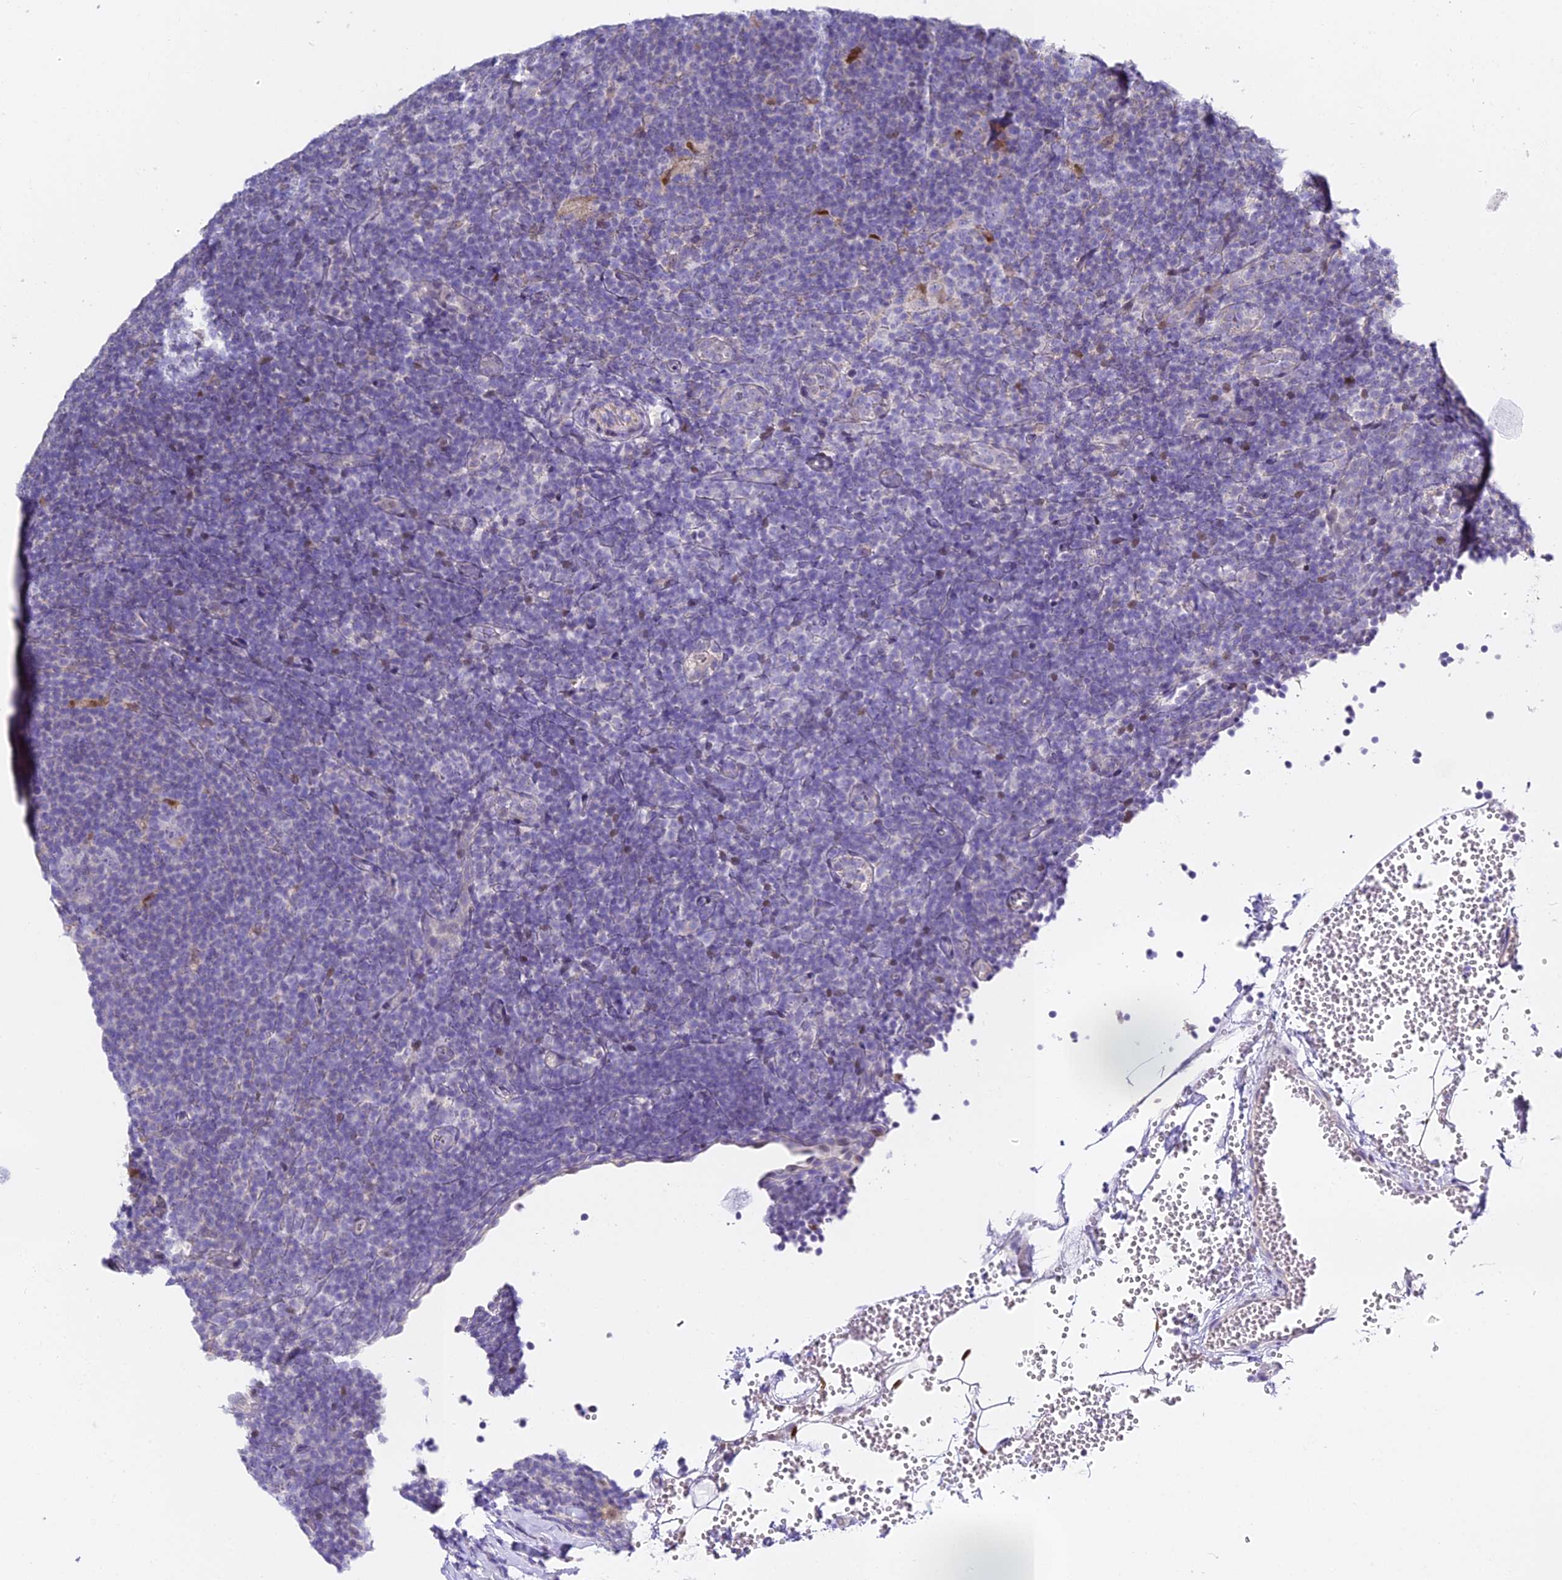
{"staining": {"intensity": "negative", "quantity": "none", "location": "none"}, "tissue": "lymphoma", "cell_type": "Tumor cells", "image_type": "cancer", "snomed": [{"axis": "morphology", "description": "Hodgkin's disease, NOS"}, {"axis": "topography", "description": "Lymph node"}], "caption": "Lymphoma stained for a protein using immunohistochemistry (IHC) reveals no staining tumor cells.", "gene": "SERP1", "patient": {"sex": "female", "age": 57}}